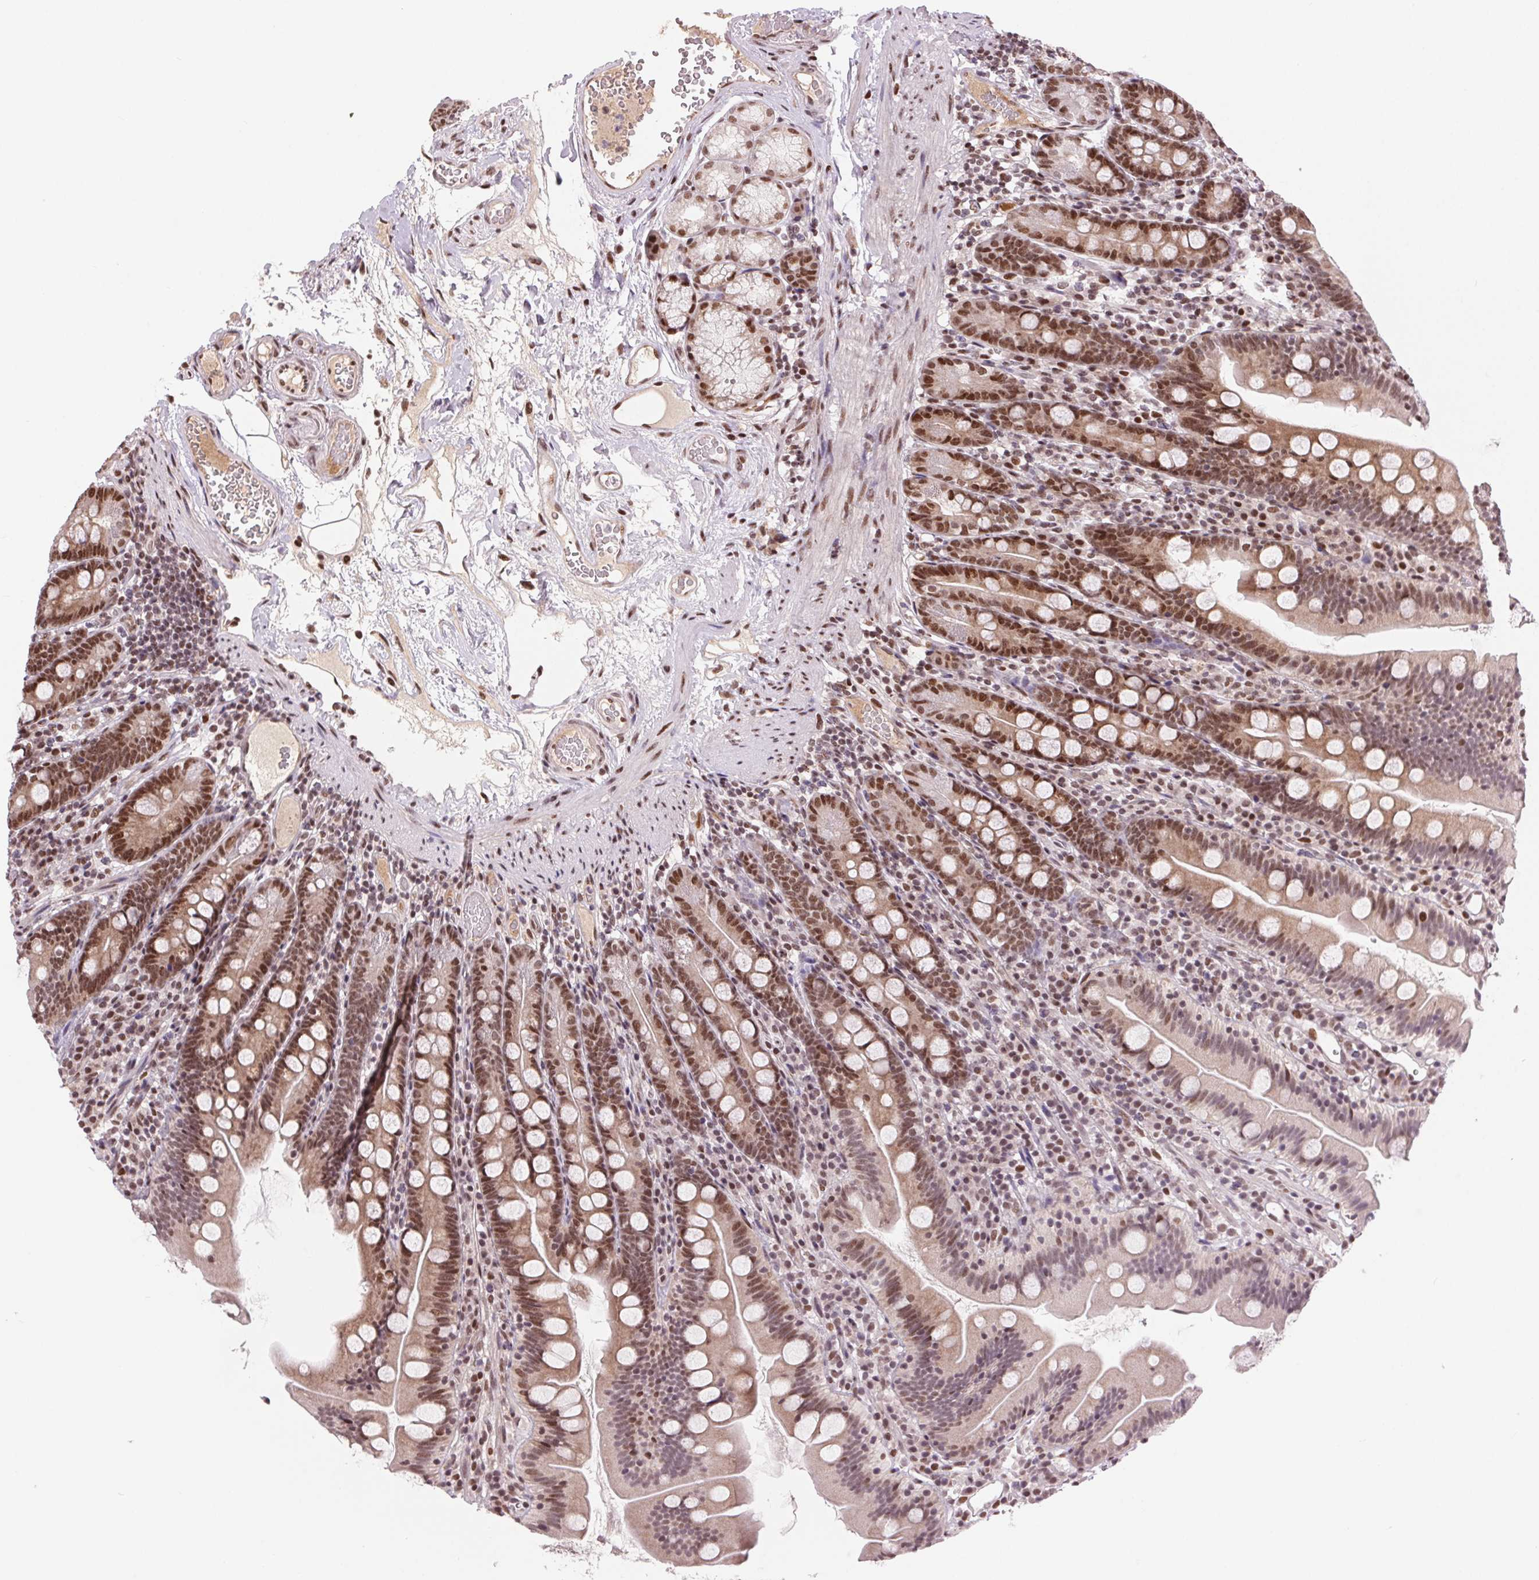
{"staining": {"intensity": "strong", "quantity": ">75%", "location": "nuclear"}, "tissue": "duodenum", "cell_type": "Glandular cells", "image_type": "normal", "snomed": [{"axis": "morphology", "description": "Normal tissue, NOS"}, {"axis": "topography", "description": "Duodenum"}], "caption": "This photomicrograph exhibits immunohistochemistry staining of normal duodenum, with high strong nuclear positivity in approximately >75% of glandular cells.", "gene": "RAD23A", "patient": {"sex": "female", "age": 67}}